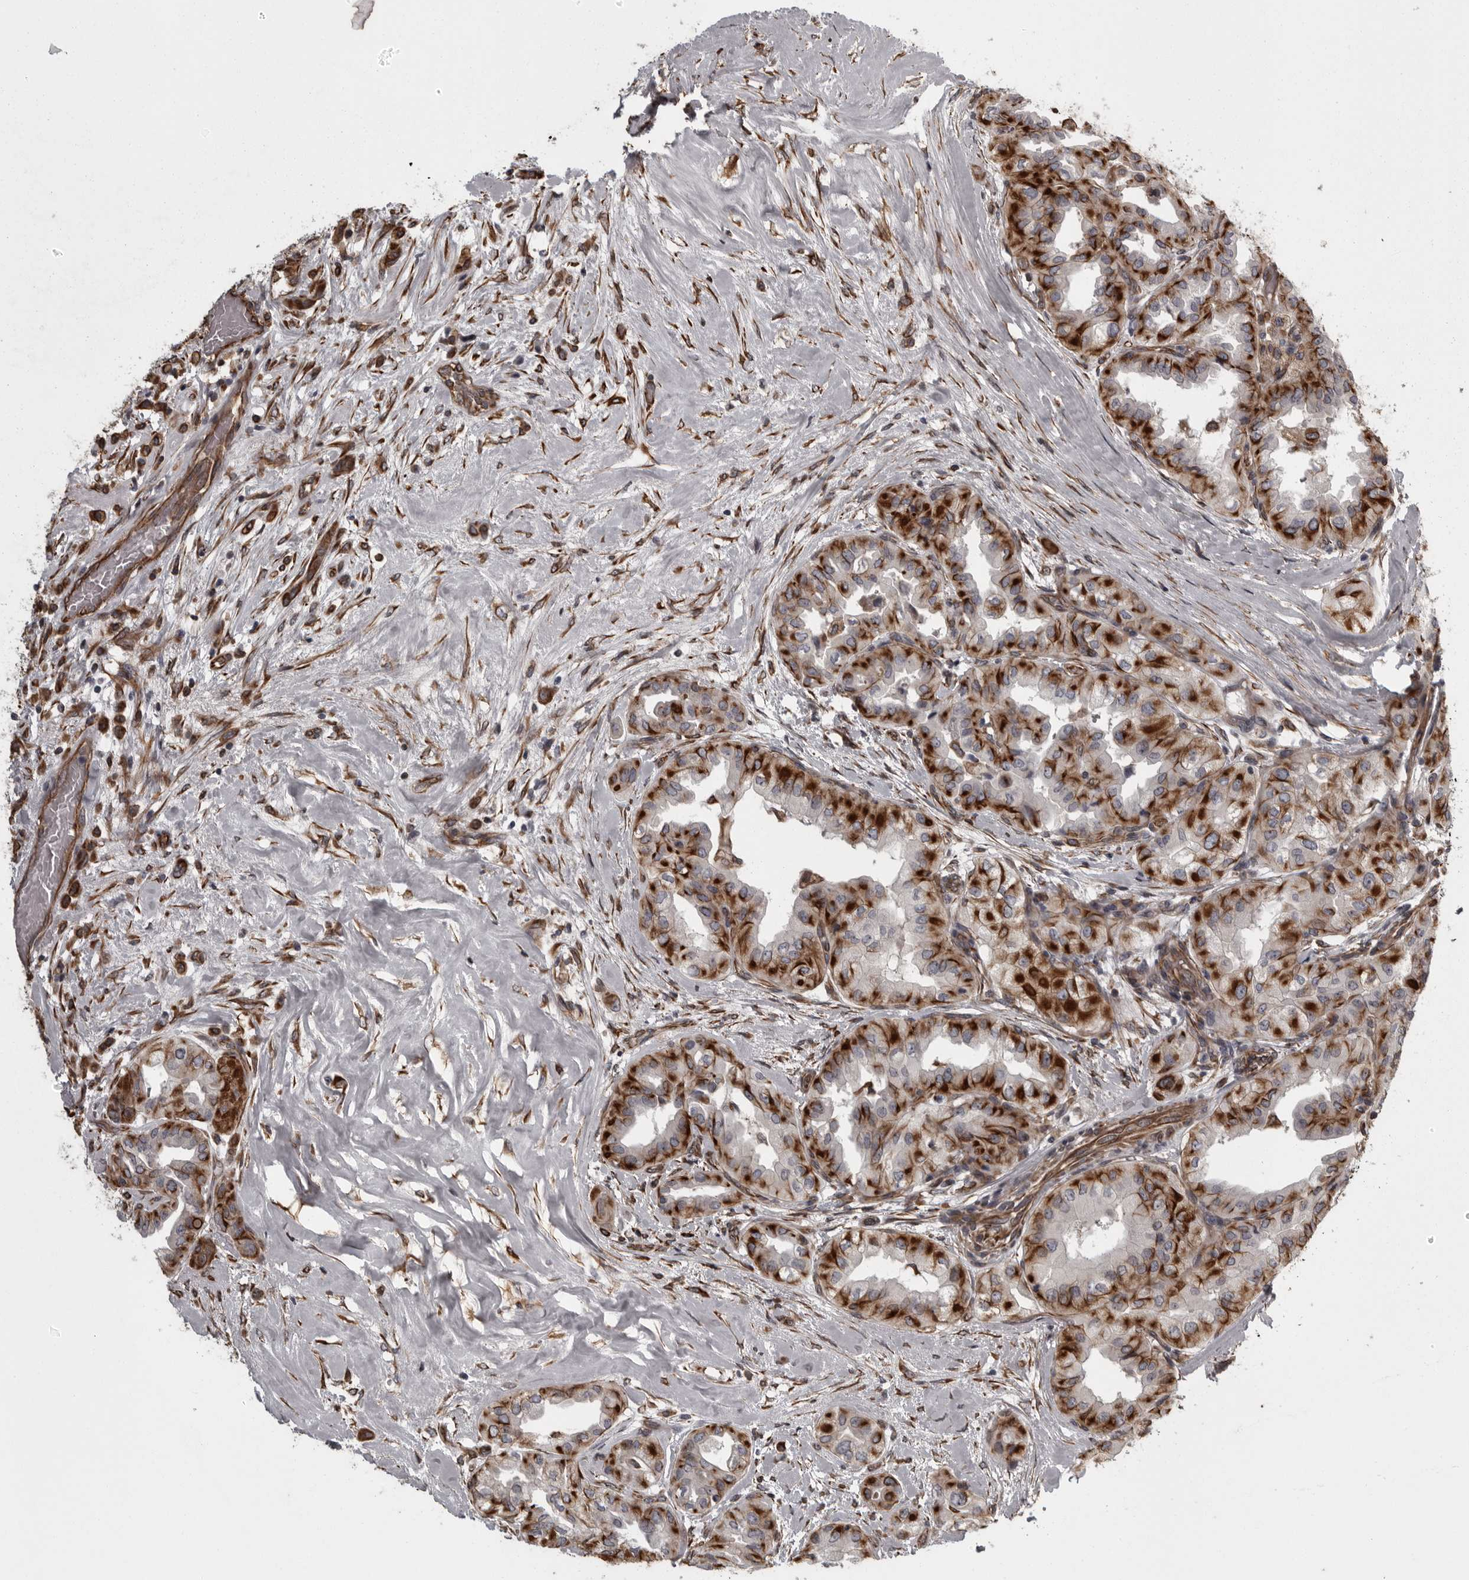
{"staining": {"intensity": "strong", "quantity": ">75%", "location": "cytoplasmic/membranous"}, "tissue": "thyroid cancer", "cell_type": "Tumor cells", "image_type": "cancer", "snomed": [{"axis": "morphology", "description": "Papillary adenocarcinoma, NOS"}, {"axis": "topography", "description": "Thyroid gland"}], "caption": "A high-resolution histopathology image shows immunohistochemistry staining of papillary adenocarcinoma (thyroid), which displays strong cytoplasmic/membranous positivity in approximately >75% of tumor cells.", "gene": "FAAP100", "patient": {"sex": "female", "age": 59}}